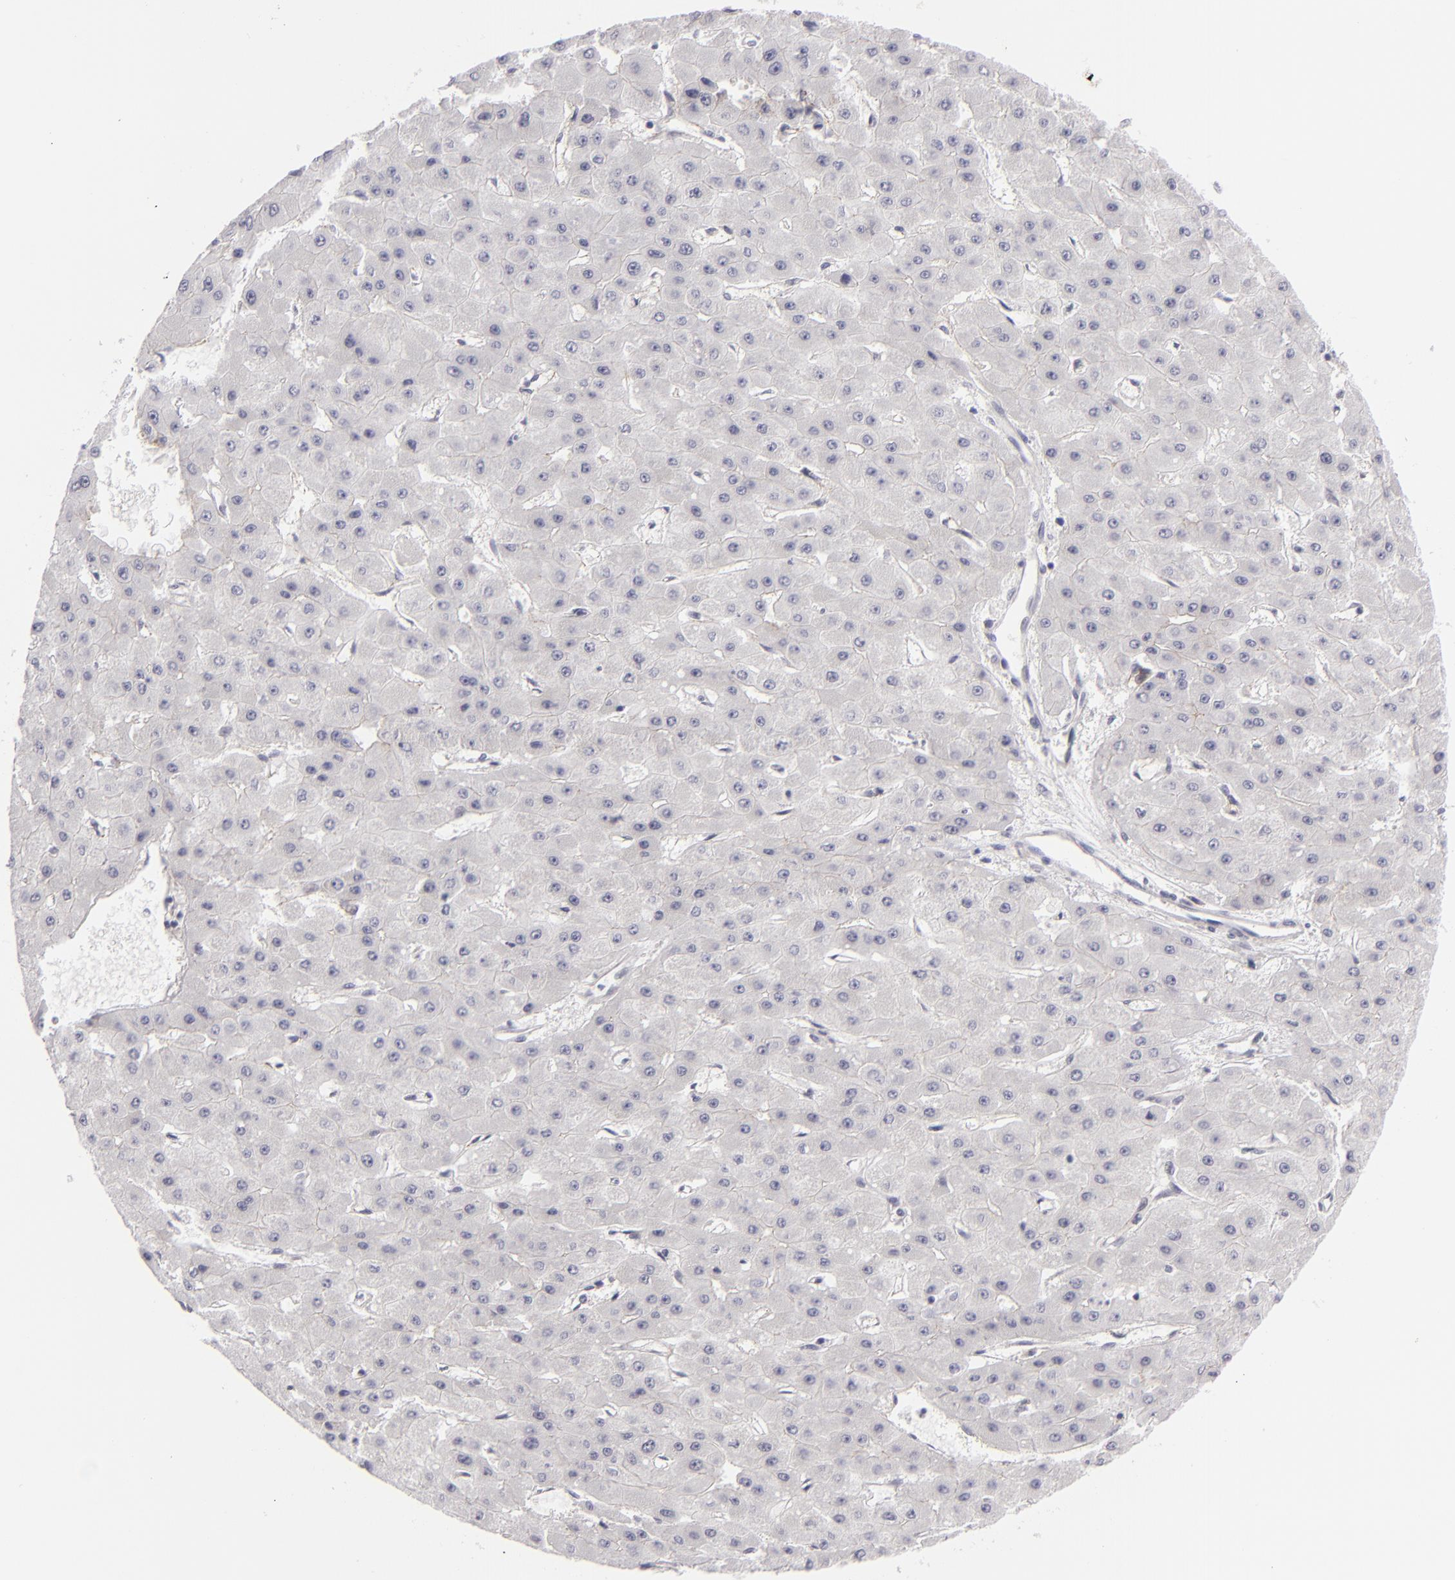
{"staining": {"intensity": "negative", "quantity": "none", "location": "none"}, "tissue": "liver cancer", "cell_type": "Tumor cells", "image_type": "cancer", "snomed": [{"axis": "morphology", "description": "Carcinoma, Hepatocellular, NOS"}, {"axis": "topography", "description": "Liver"}], "caption": "Tumor cells show no significant expression in liver cancer (hepatocellular carcinoma).", "gene": "JUP", "patient": {"sex": "female", "age": 52}}